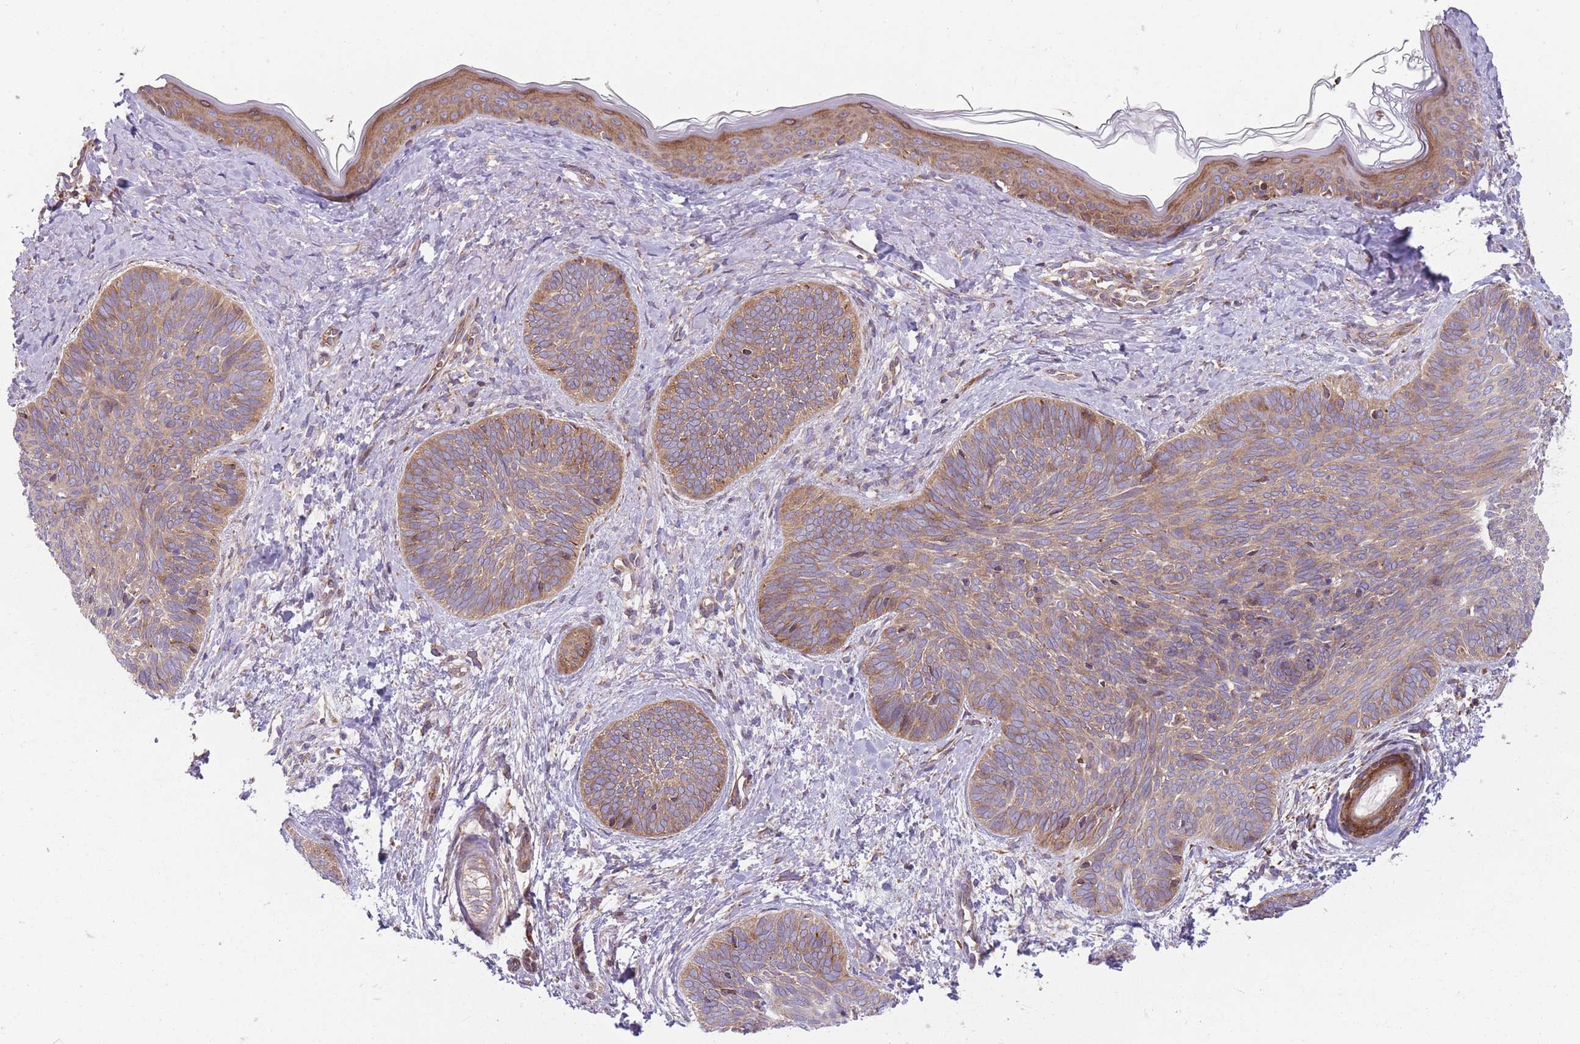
{"staining": {"intensity": "moderate", "quantity": ">75%", "location": "cytoplasmic/membranous"}, "tissue": "skin cancer", "cell_type": "Tumor cells", "image_type": "cancer", "snomed": [{"axis": "morphology", "description": "Basal cell carcinoma"}, {"axis": "topography", "description": "Skin"}], "caption": "High-power microscopy captured an immunohistochemistry (IHC) image of basal cell carcinoma (skin), revealing moderate cytoplasmic/membranous expression in approximately >75% of tumor cells. The protein is shown in brown color, while the nuclei are stained blue.", "gene": "ANKRD10", "patient": {"sex": "female", "age": 81}}